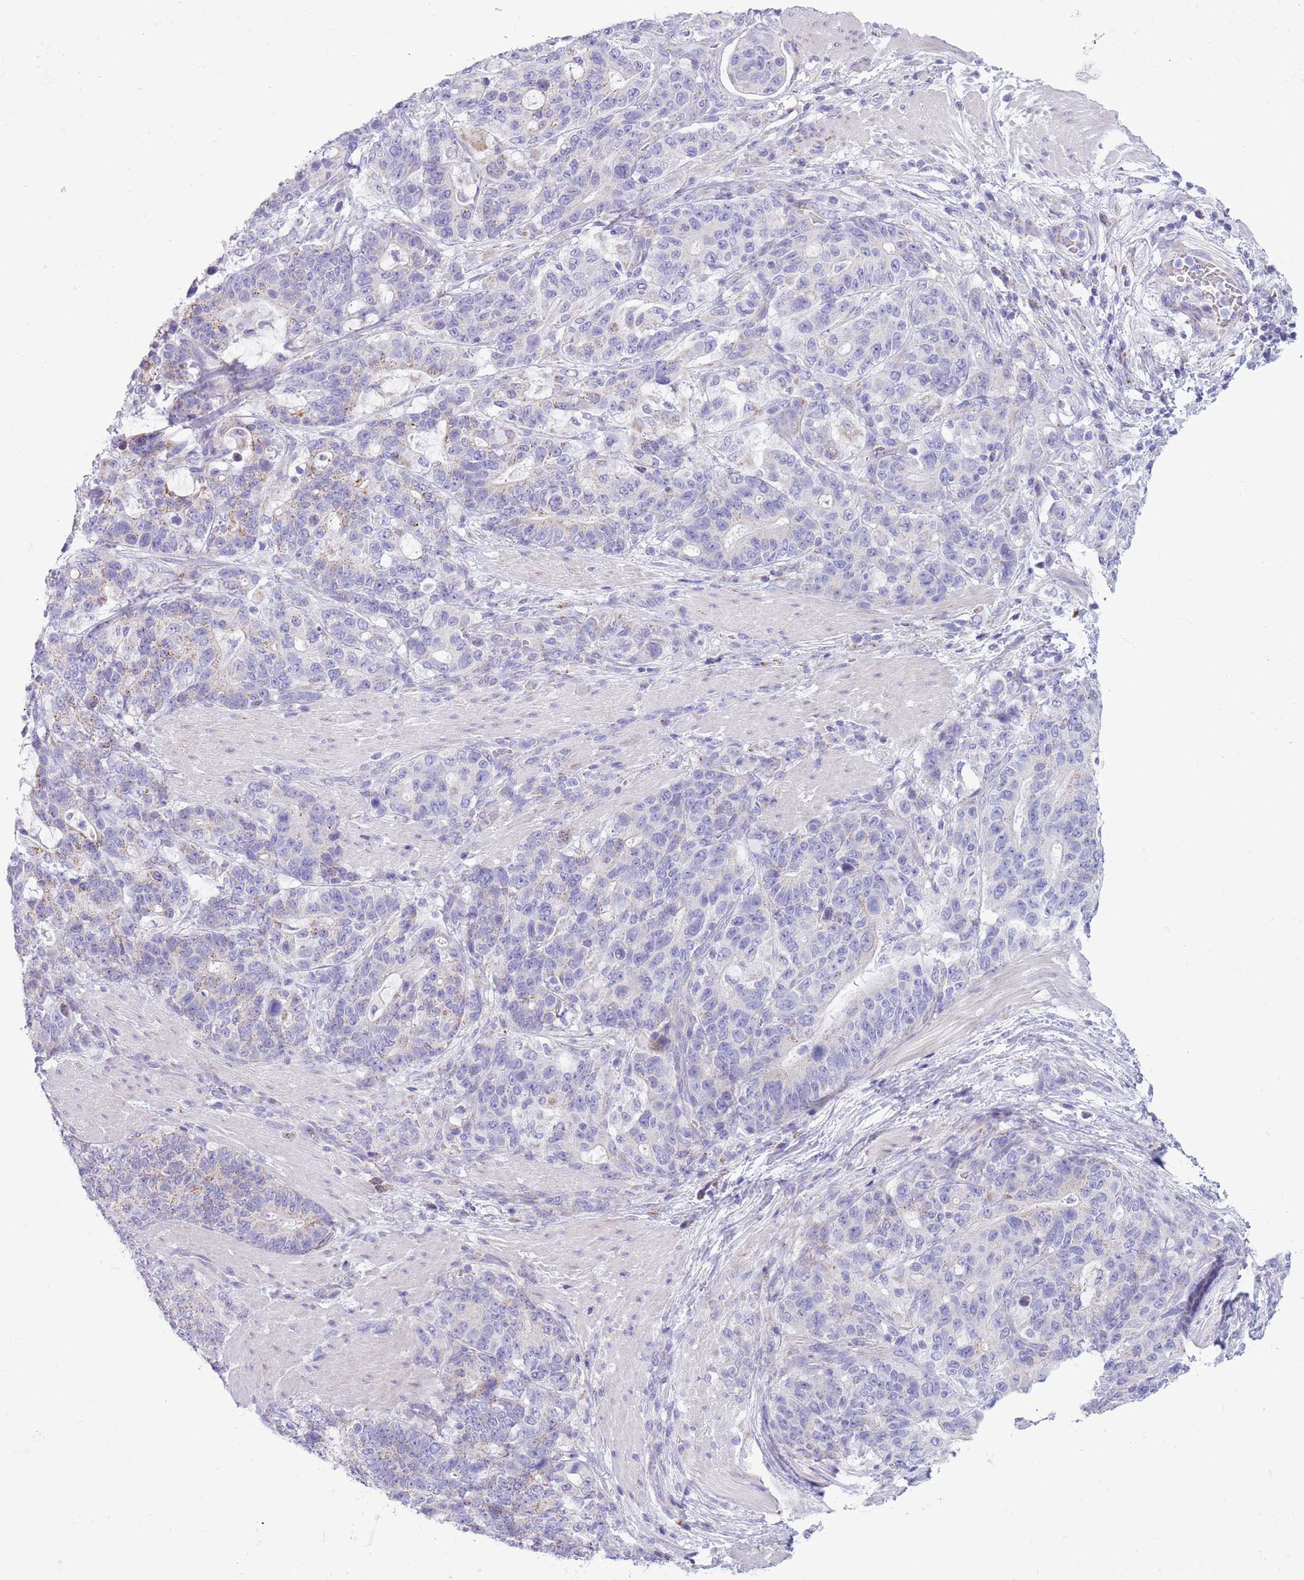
{"staining": {"intensity": "weak", "quantity": "<25%", "location": "cytoplasmic/membranous"}, "tissue": "stomach cancer", "cell_type": "Tumor cells", "image_type": "cancer", "snomed": [{"axis": "morphology", "description": "Normal tissue, NOS"}, {"axis": "morphology", "description": "Adenocarcinoma, NOS"}, {"axis": "topography", "description": "Stomach"}], "caption": "Tumor cells show no significant protein positivity in stomach adenocarcinoma.", "gene": "MOCOS", "patient": {"sex": "female", "age": 64}}